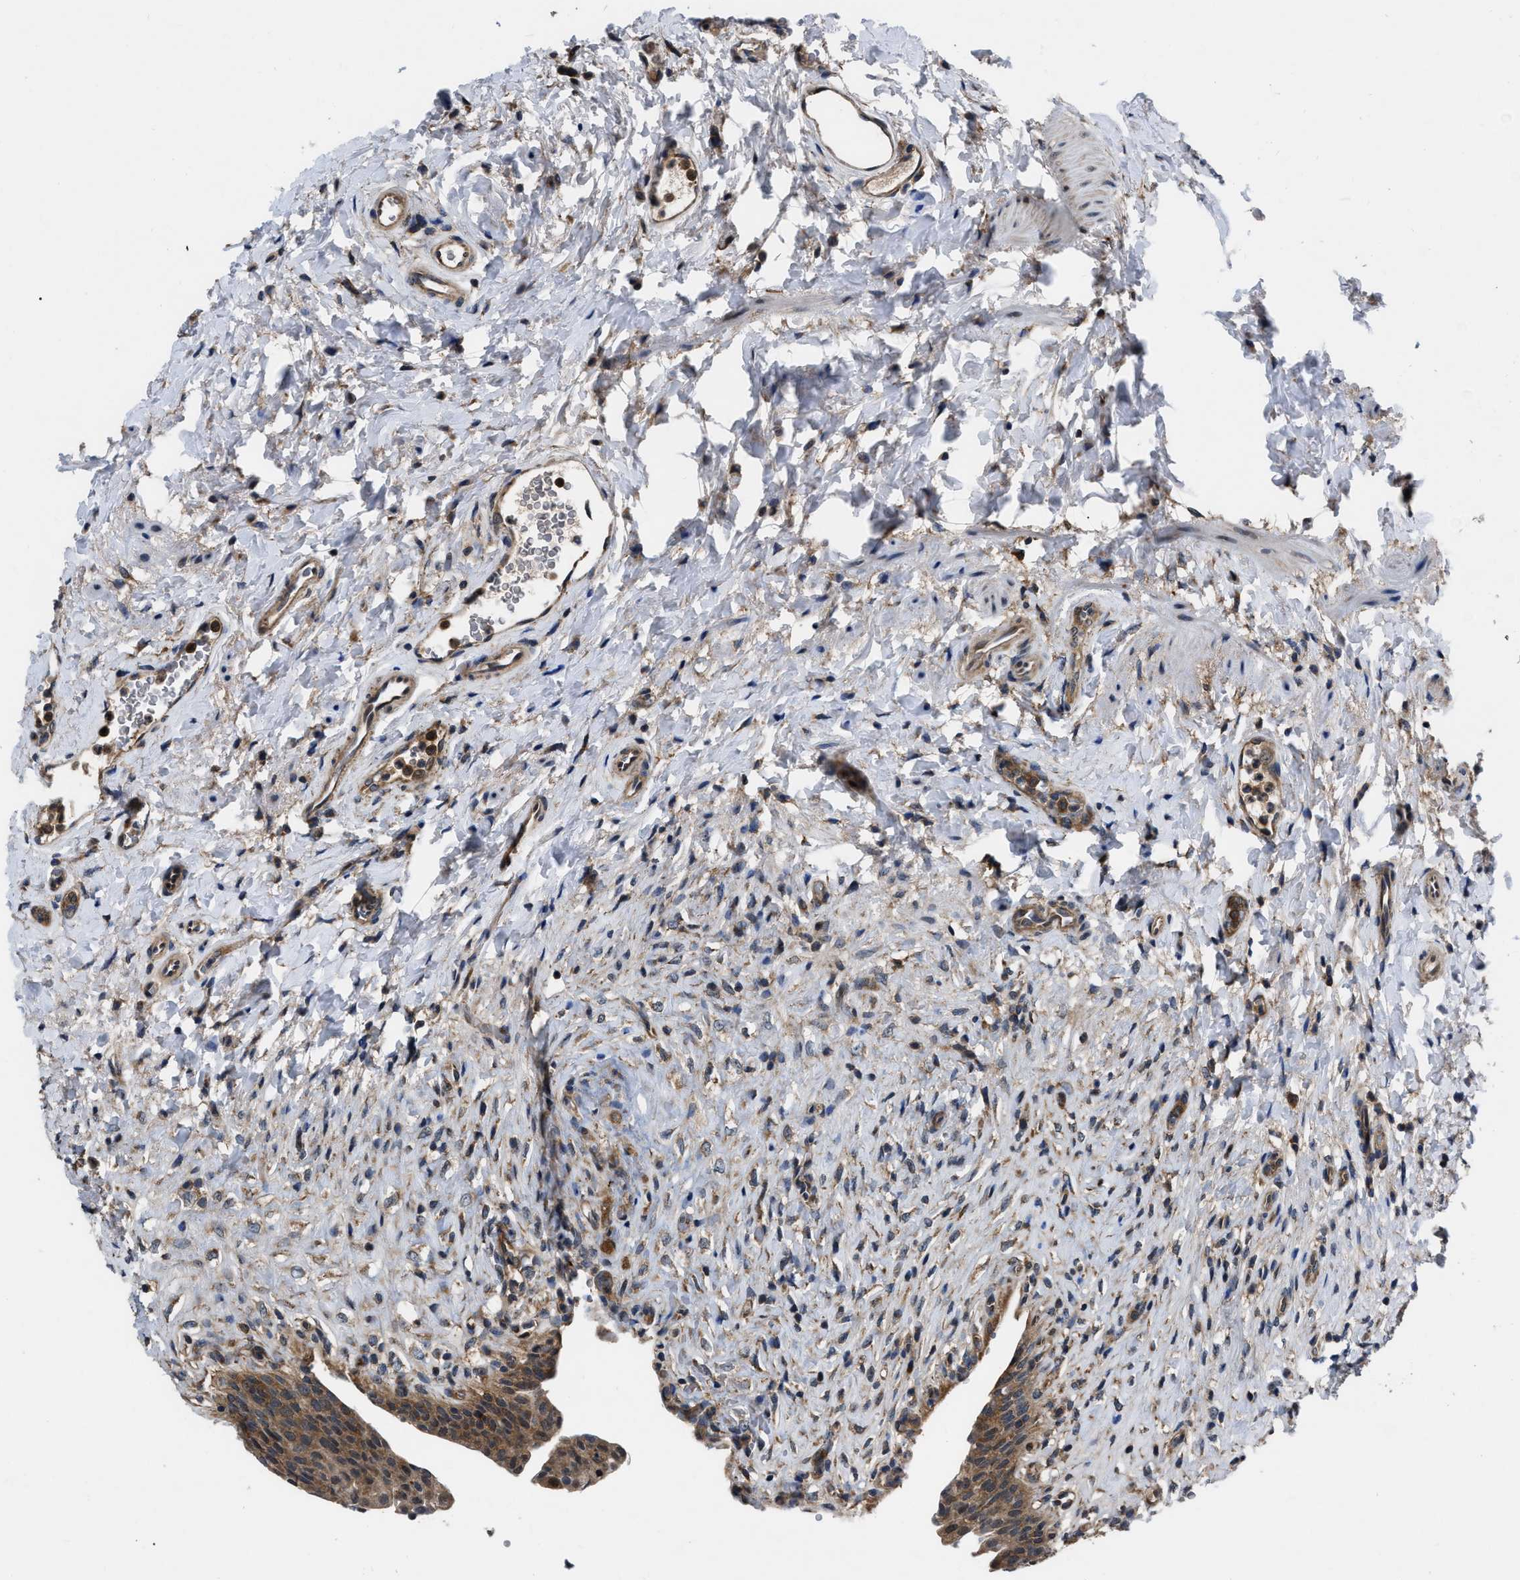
{"staining": {"intensity": "moderate", "quantity": ">75%", "location": "cytoplasmic/membranous"}, "tissue": "urinary bladder", "cell_type": "Urothelial cells", "image_type": "normal", "snomed": [{"axis": "morphology", "description": "Urothelial carcinoma, High grade"}, {"axis": "topography", "description": "Urinary bladder"}], "caption": "A micrograph showing moderate cytoplasmic/membranous positivity in approximately >75% of urothelial cells in normal urinary bladder, as visualized by brown immunohistochemical staining.", "gene": "GET4", "patient": {"sex": "male", "age": 46}}